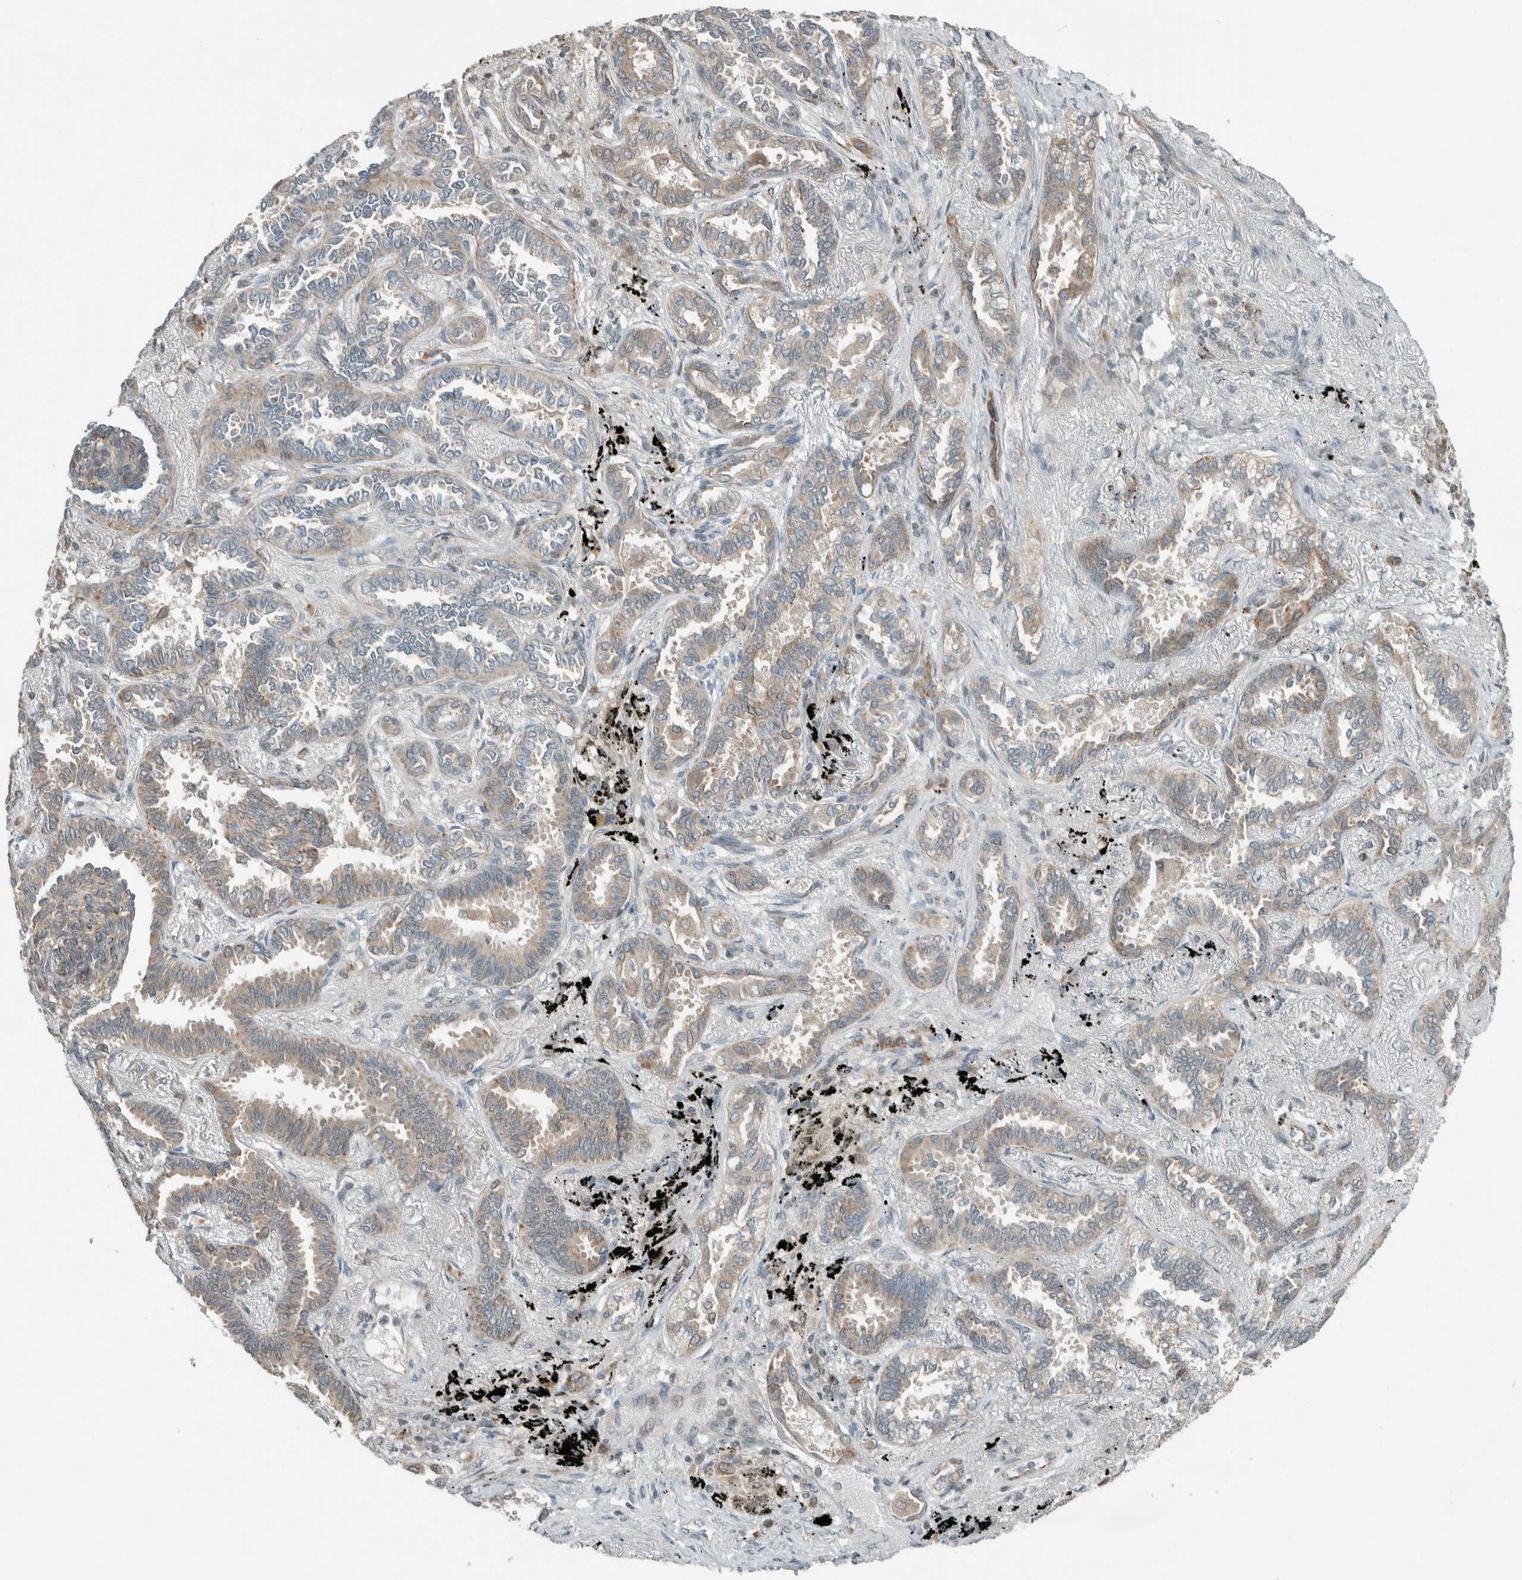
{"staining": {"intensity": "weak", "quantity": "25%-75%", "location": "cytoplasmic/membranous"}, "tissue": "lung cancer", "cell_type": "Tumor cells", "image_type": "cancer", "snomed": [{"axis": "morphology", "description": "Adenocarcinoma, NOS"}, {"axis": "topography", "description": "Lung"}], "caption": "A high-resolution histopathology image shows immunohistochemistry staining of lung cancer (adenocarcinoma), which exhibits weak cytoplasmic/membranous staining in about 25%-75% of tumor cells.", "gene": "SEL1L", "patient": {"sex": "male", "age": 59}}